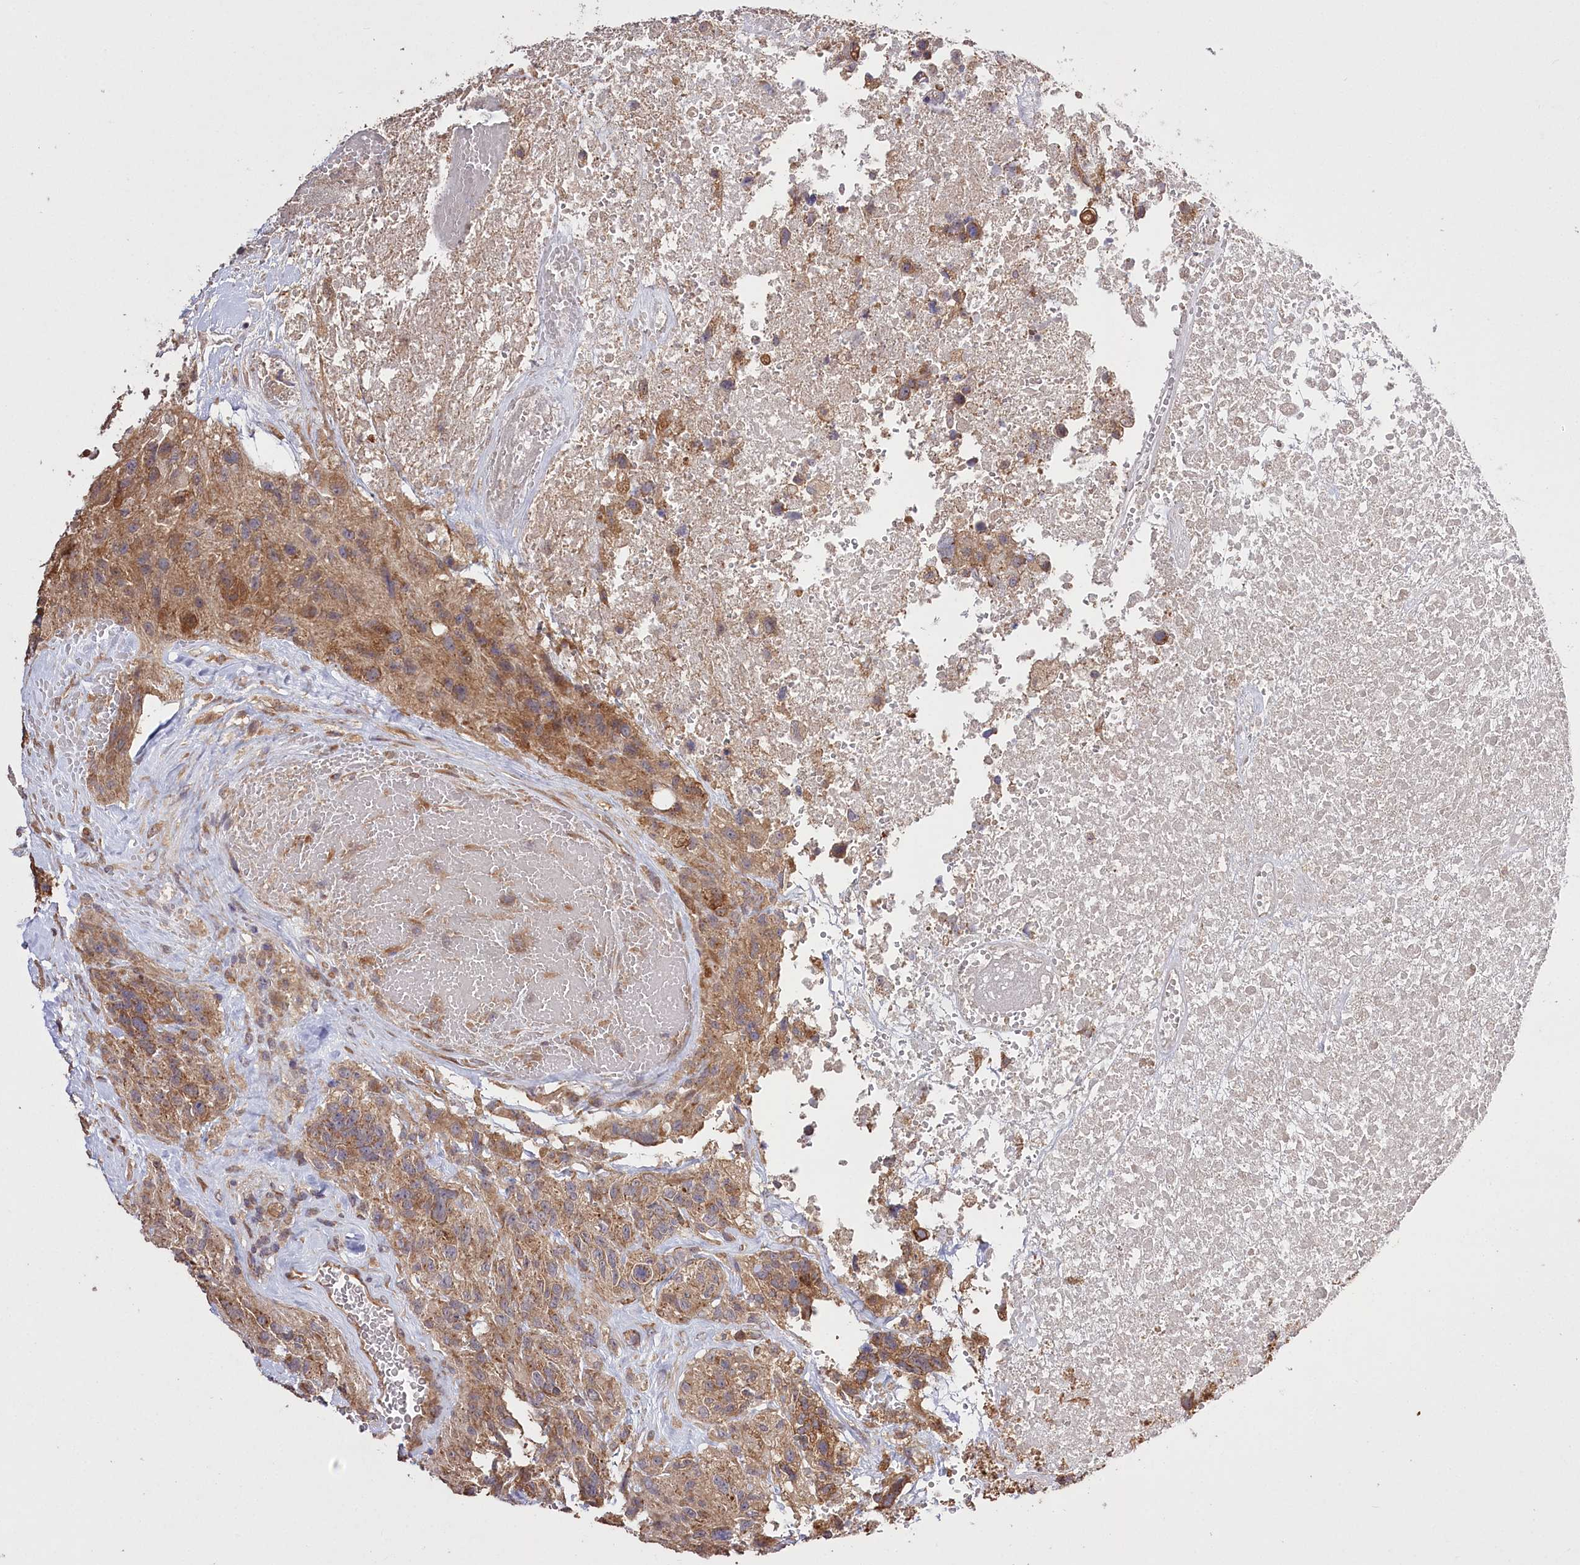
{"staining": {"intensity": "moderate", "quantity": ">75%", "location": "cytoplasmic/membranous"}, "tissue": "glioma", "cell_type": "Tumor cells", "image_type": "cancer", "snomed": [{"axis": "morphology", "description": "Glioma, malignant, High grade"}, {"axis": "topography", "description": "Brain"}], "caption": "High-magnification brightfield microscopy of high-grade glioma (malignant) stained with DAB (3,3'-diaminobenzidine) (brown) and counterstained with hematoxylin (blue). tumor cells exhibit moderate cytoplasmic/membranous expression is appreciated in about>75% of cells.", "gene": "PRSS53", "patient": {"sex": "male", "age": 69}}